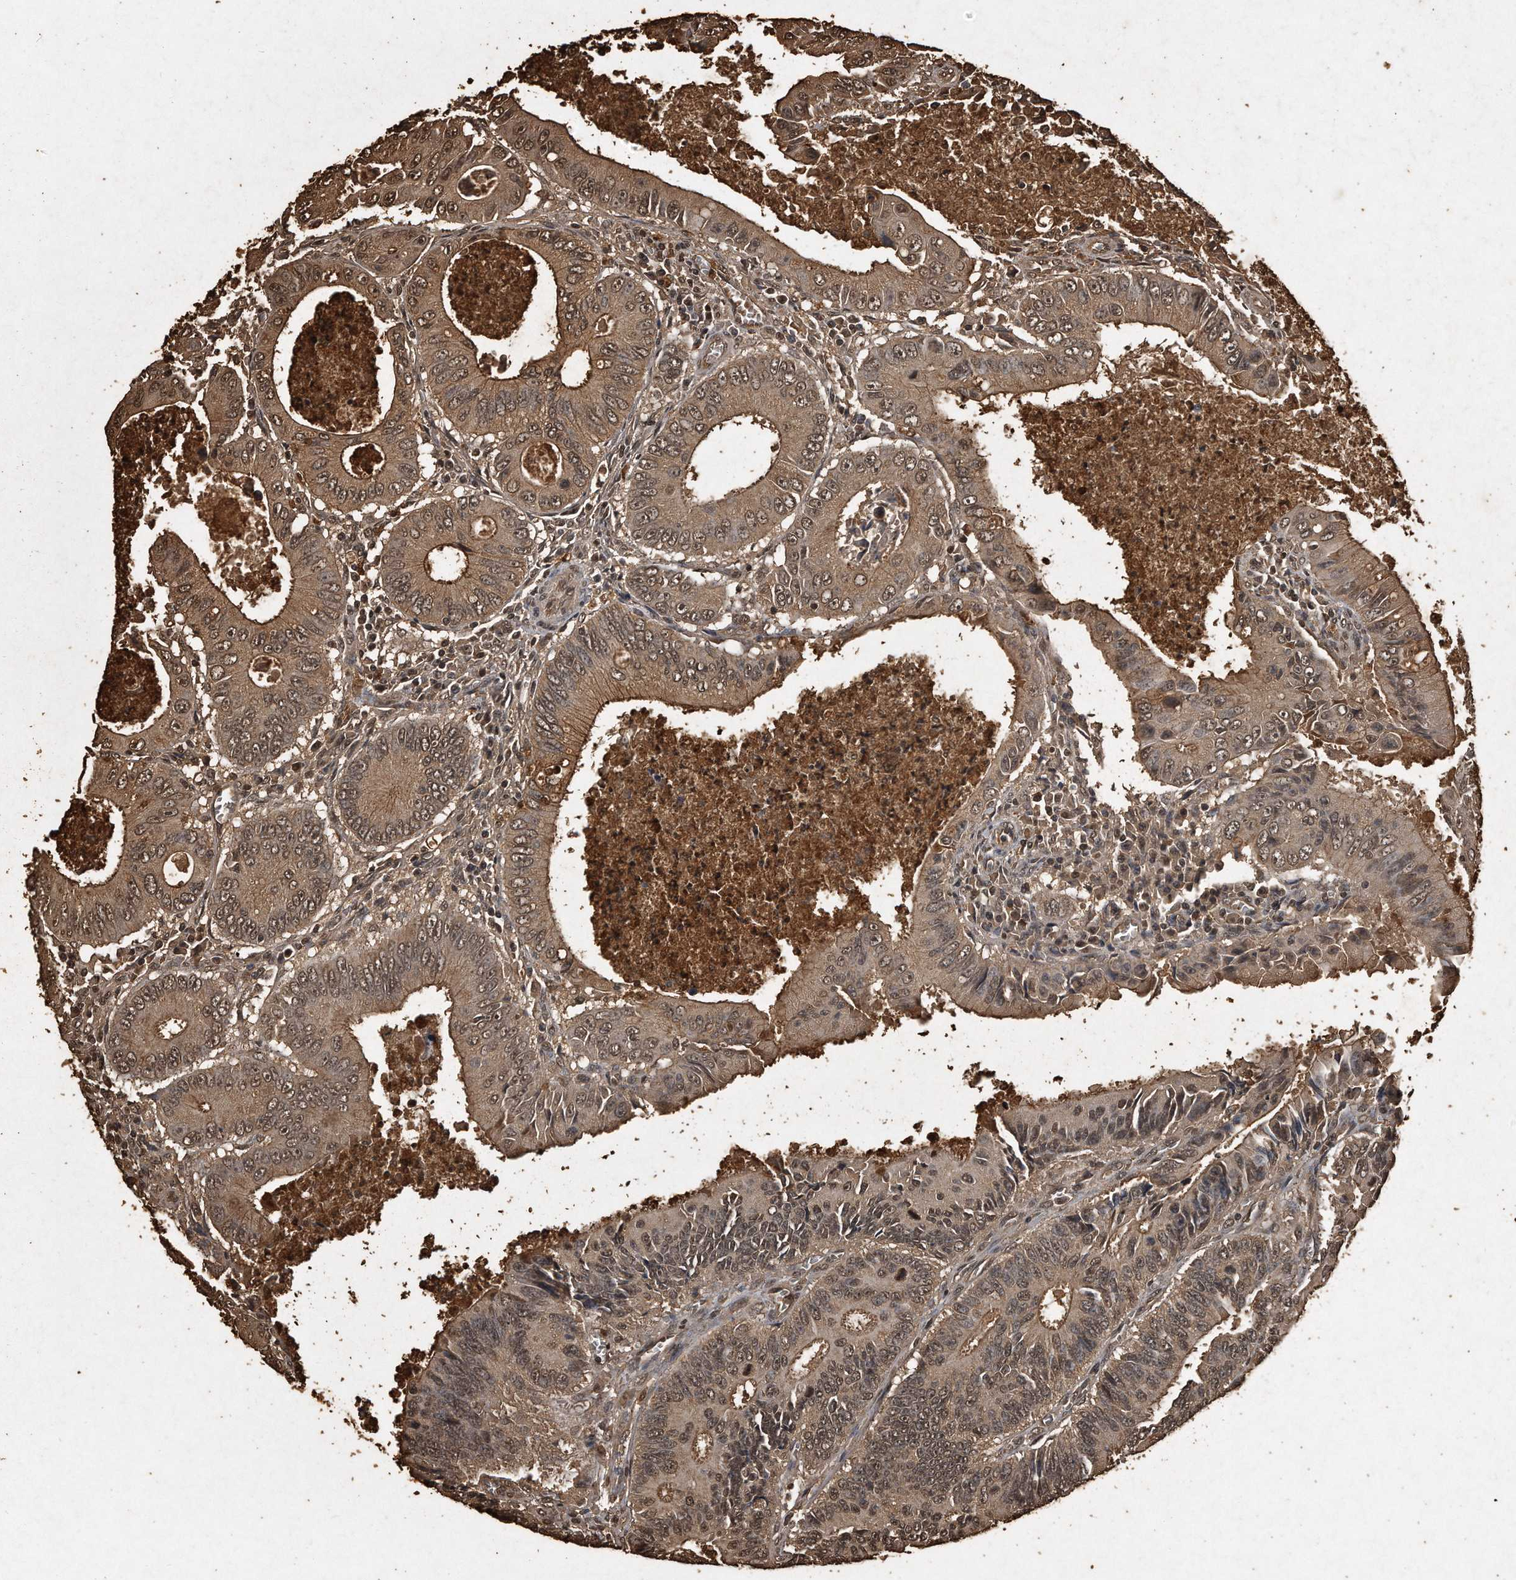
{"staining": {"intensity": "moderate", "quantity": ">75%", "location": "cytoplasmic/membranous,nuclear"}, "tissue": "colorectal cancer", "cell_type": "Tumor cells", "image_type": "cancer", "snomed": [{"axis": "morphology", "description": "Inflammation, NOS"}, {"axis": "morphology", "description": "Adenocarcinoma, NOS"}, {"axis": "topography", "description": "Colon"}], "caption": "The immunohistochemical stain labels moderate cytoplasmic/membranous and nuclear positivity in tumor cells of adenocarcinoma (colorectal) tissue. Nuclei are stained in blue.", "gene": "CFLAR", "patient": {"sex": "male", "age": 72}}